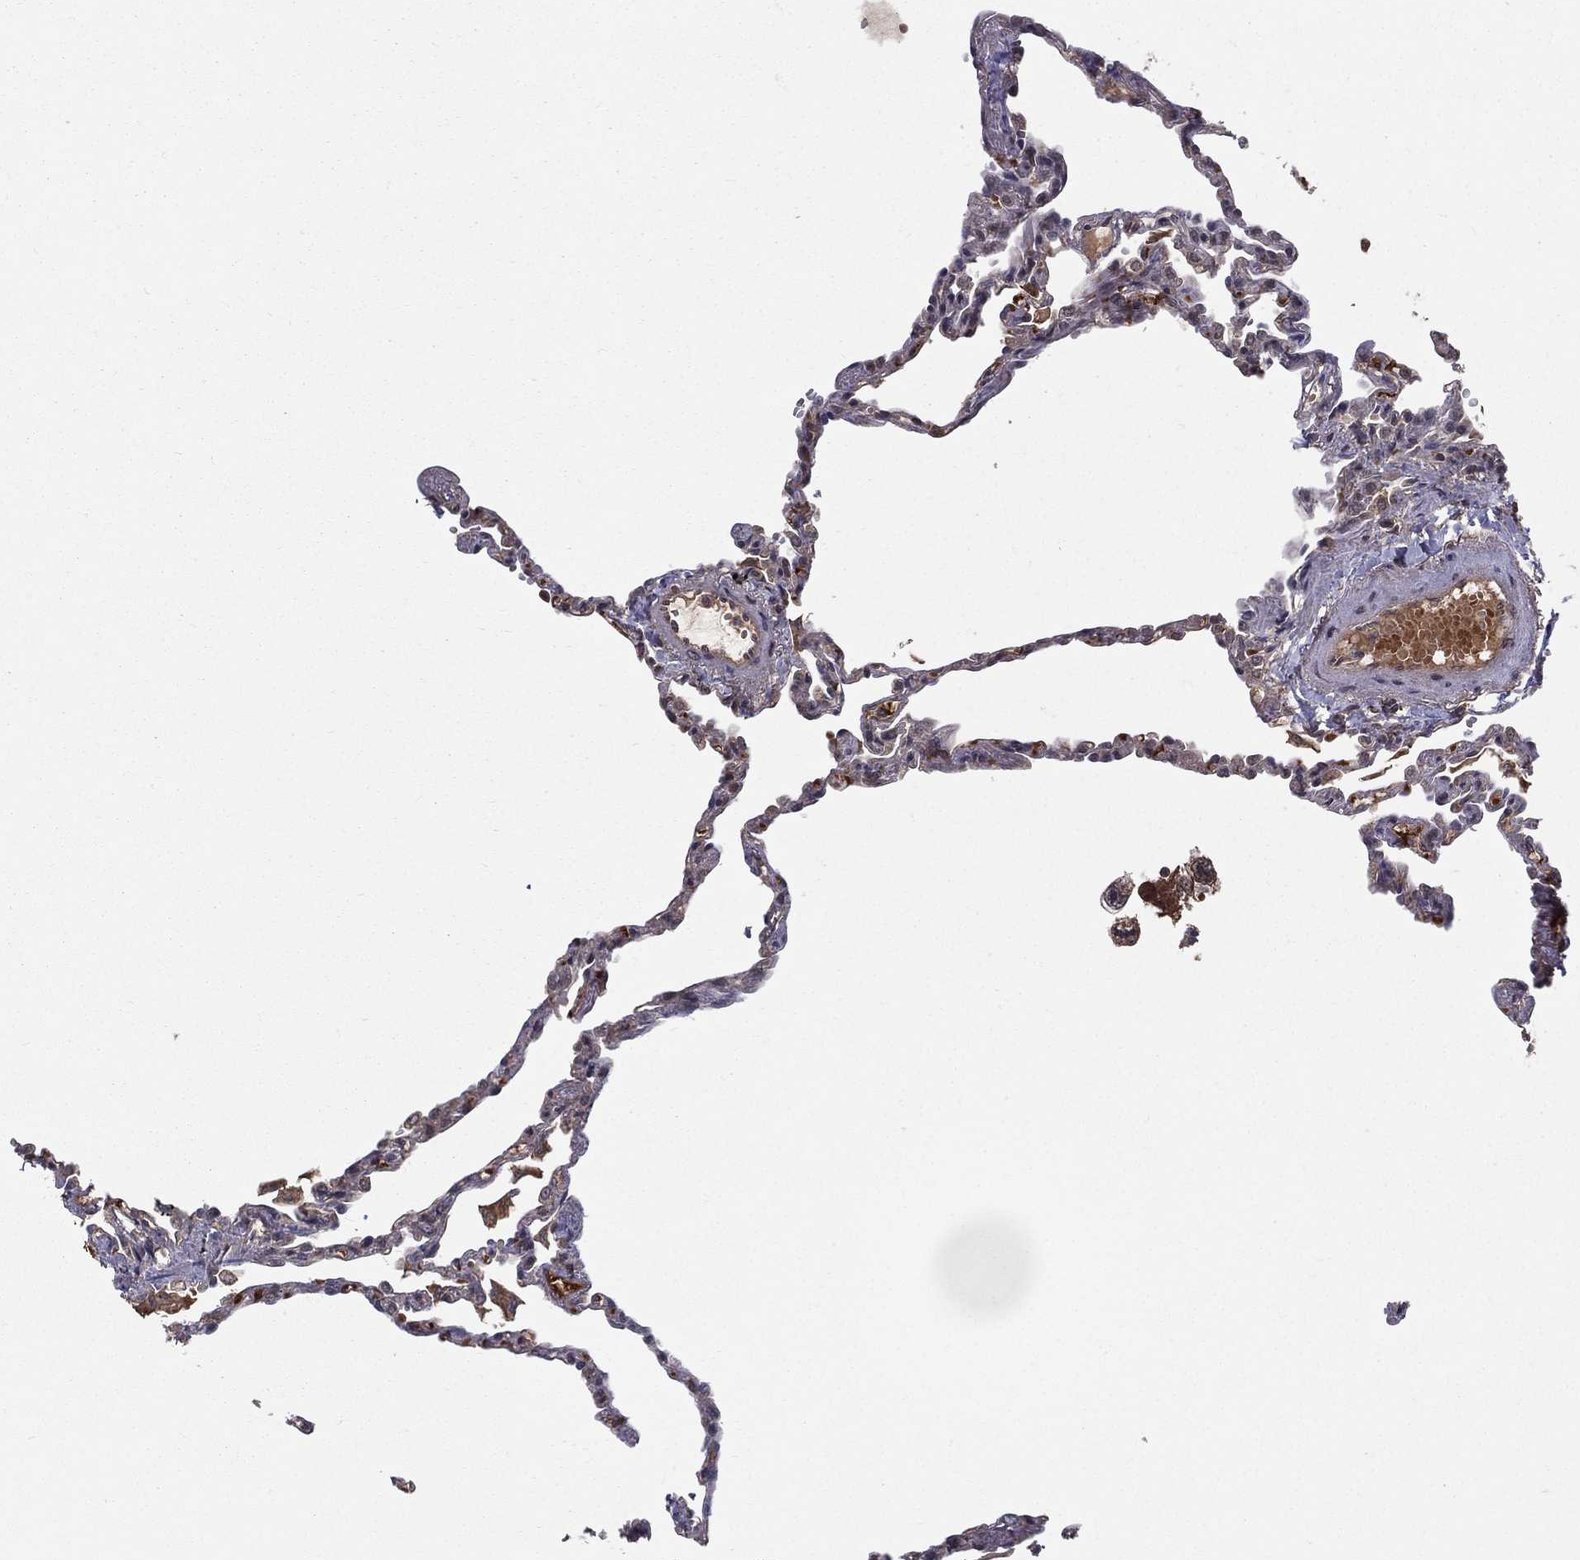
{"staining": {"intensity": "moderate", "quantity": "<25%", "location": "nuclear"}, "tissue": "lung", "cell_type": "Alveolar cells", "image_type": "normal", "snomed": [{"axis": "morphology", "description": "Normal tissue, NOS"}, {"axis": "topography", "description": "Lung"}], "caption": "Brown immunohistochemical staining in normal lung displays moderate nuclear staining in approximately <25% of alveolar cells. The protein is shown in brown color, while the nuclei are stained blue.", "gene": "CARM1", "patient": {"sex": "male", "age": 78}}